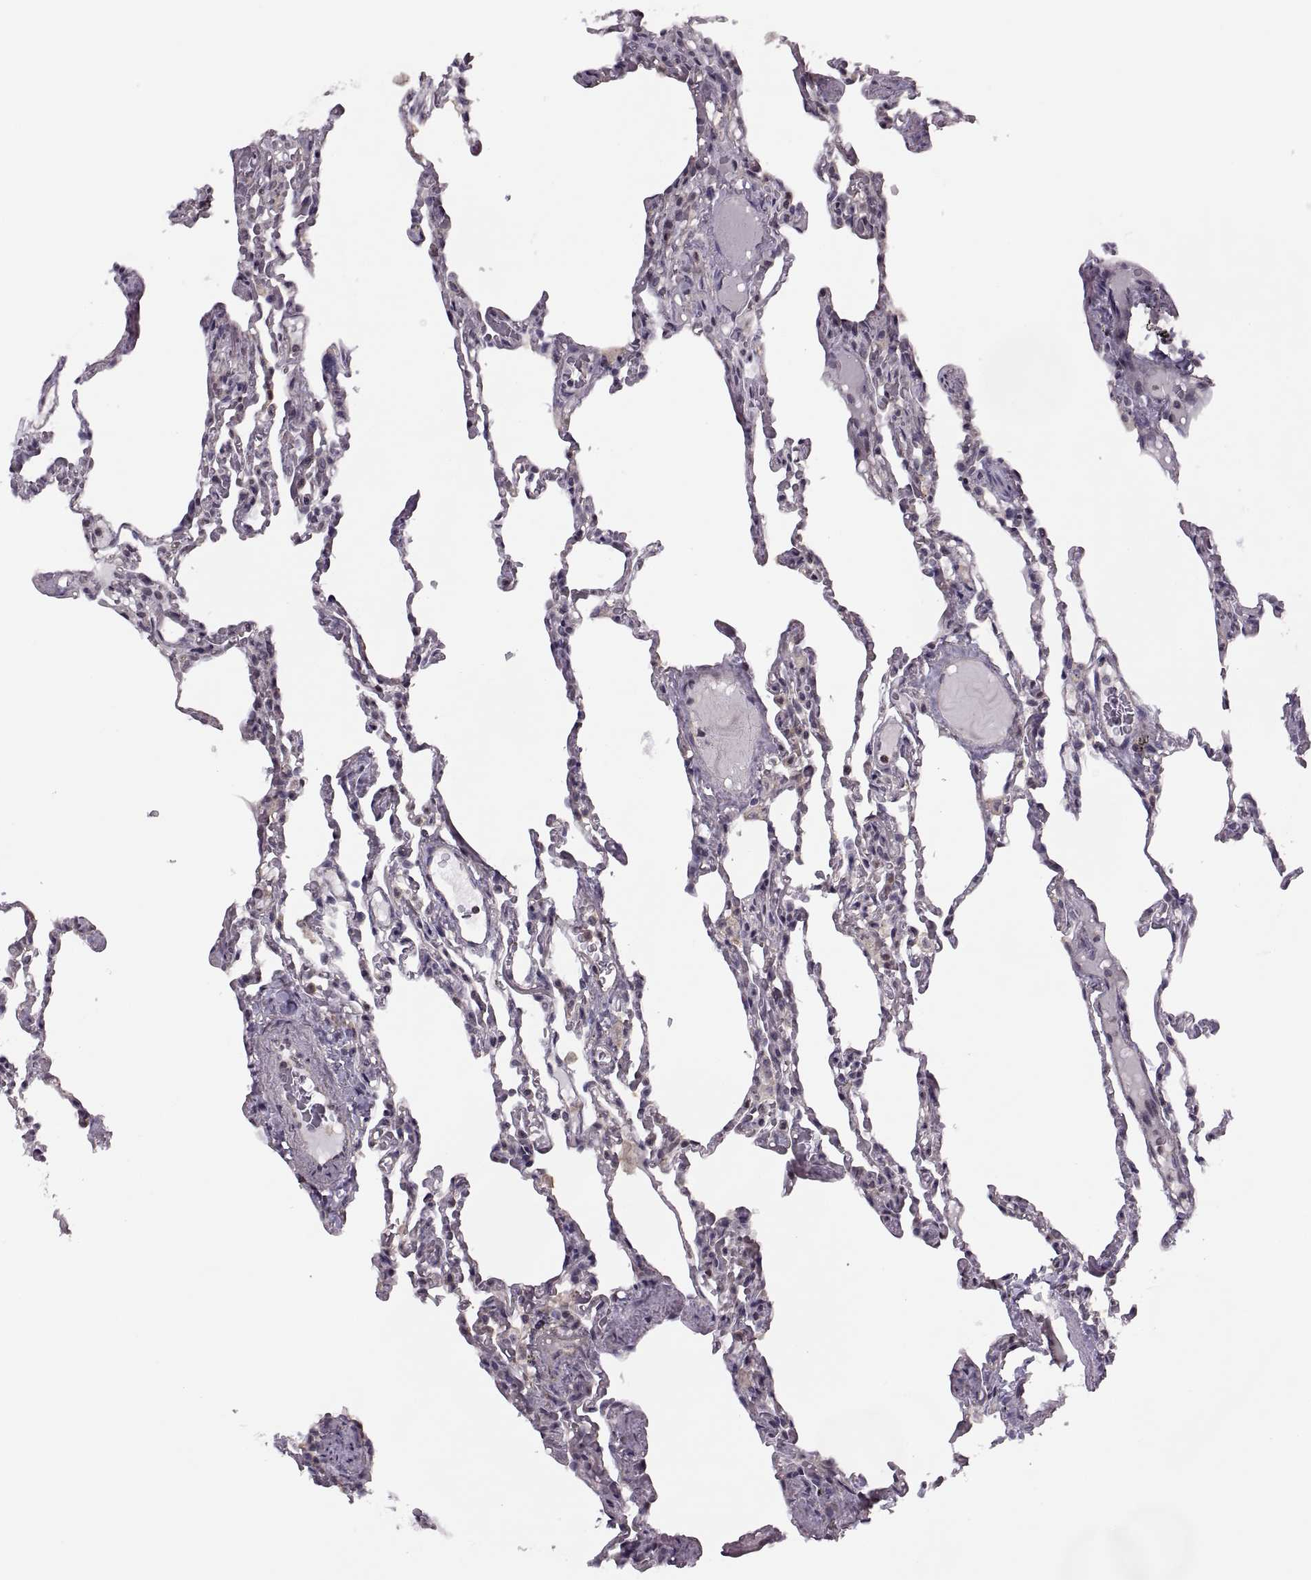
{"staining": {"intensity": "negative", "quantity": "none", "location": "none"}, "tissue": "lung", "cell_type": "Alveolar cells", "image_type": "normal", "snomed": [{"axis": "morphology", "description": "Normal tissue, NOS"}, {"axis": "topography", "description": "Lung"}], "caption": "Protein analysis of unremarkable lung demonstrates no significant expression in alveolar cells.", "gene": "LUZP2", "patient": {"sex": "female", "age": 43}}